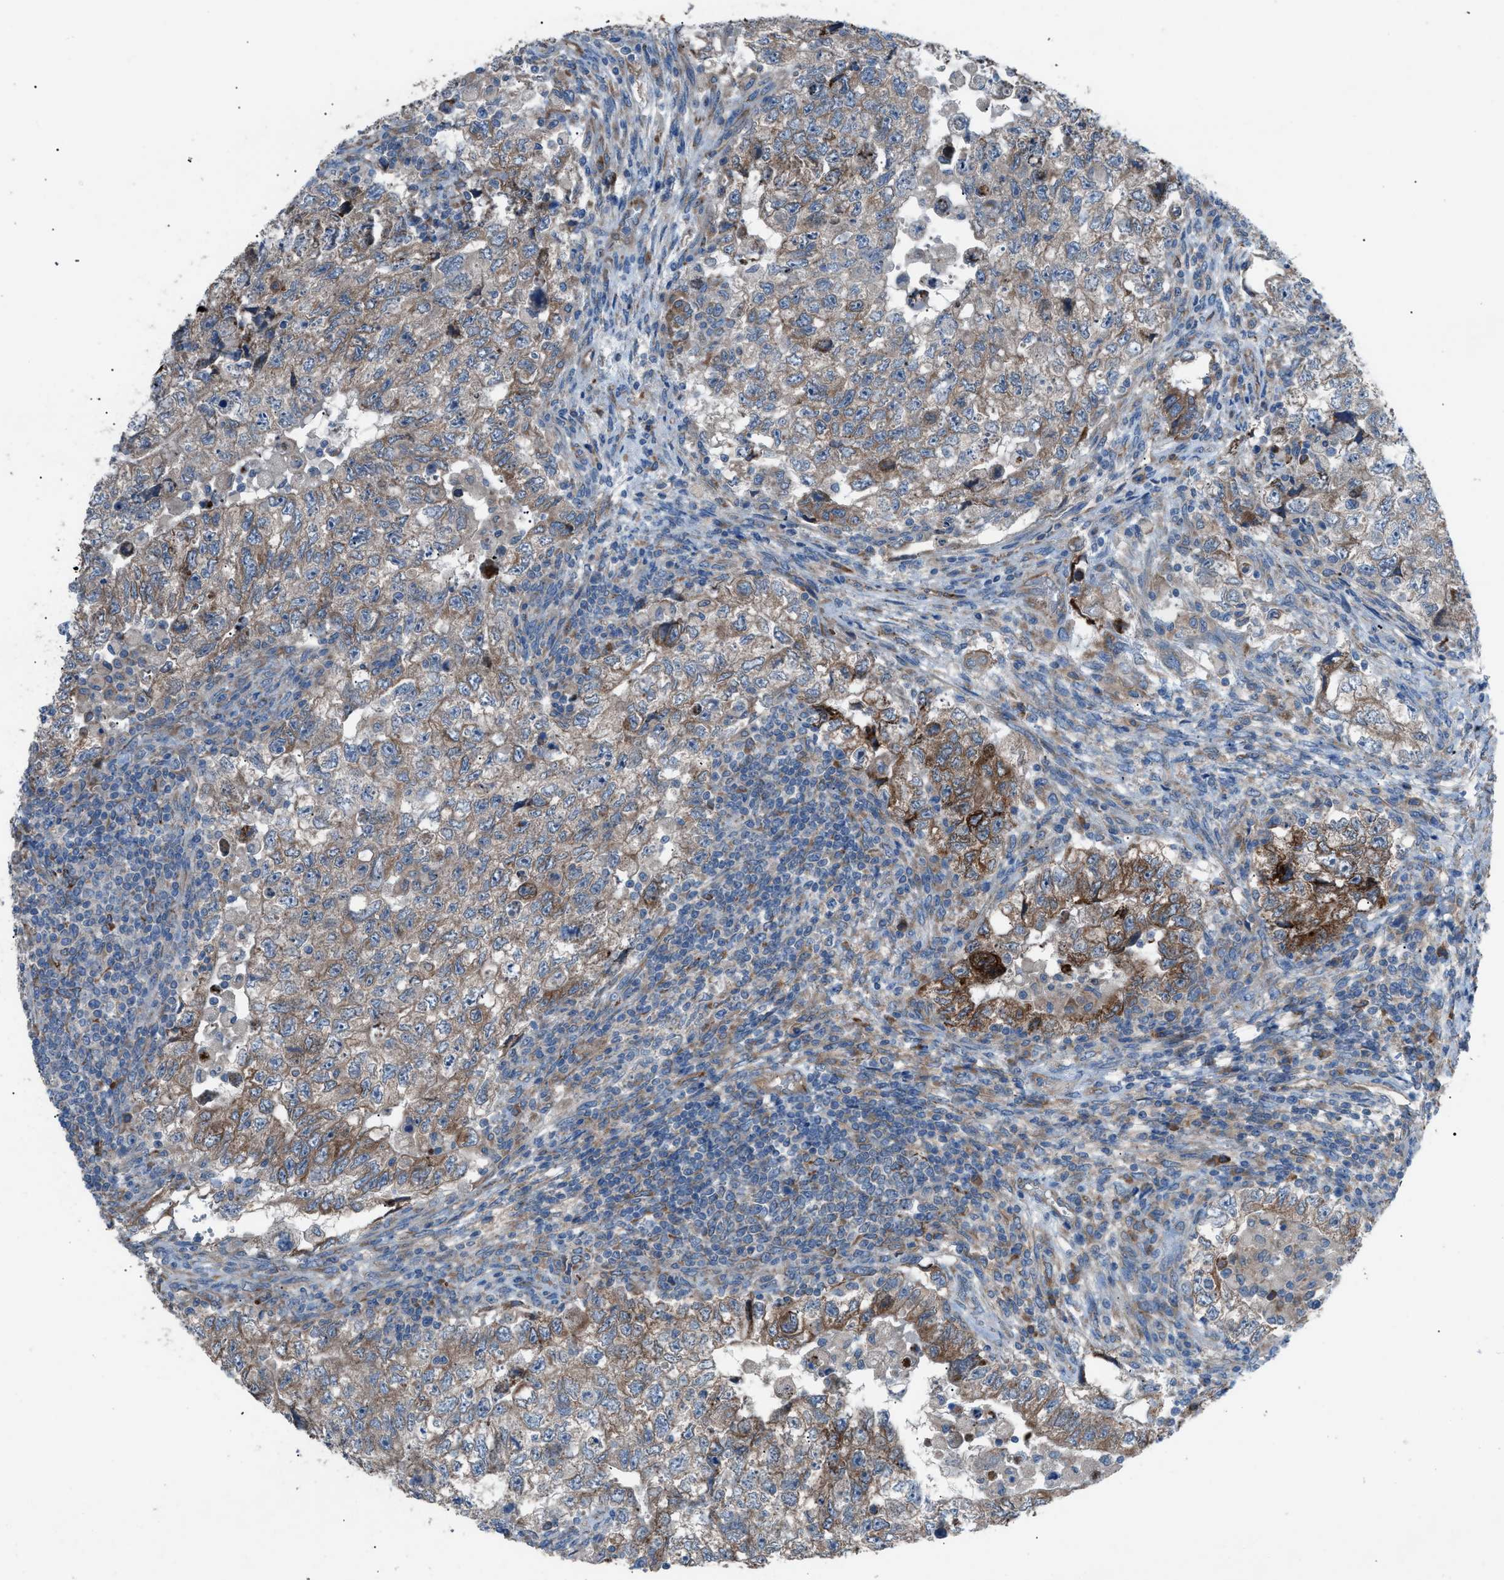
{"staining": {"intensity": "moderate", "quantity": ">75%", "location": "cytoplasmic/membranous"}, "tissue": "testis cancer", "cell_type": "Tumor cells", "image_type": "cancer", "snomed": [{"axis": "morphology", "description": "Carcinoma, Embryonal, NOS"}, {"axis": "topography", "description": "Testis"}], "caption": "High-power microscopy captured an IHC micrograph of embryonal carcinoma (testis), revealing moderate cytoplasmic/membranous staining in about >75% of tumor cells.", "gene": "HEG1", "patient": {"sex": "male", "age": 36}}